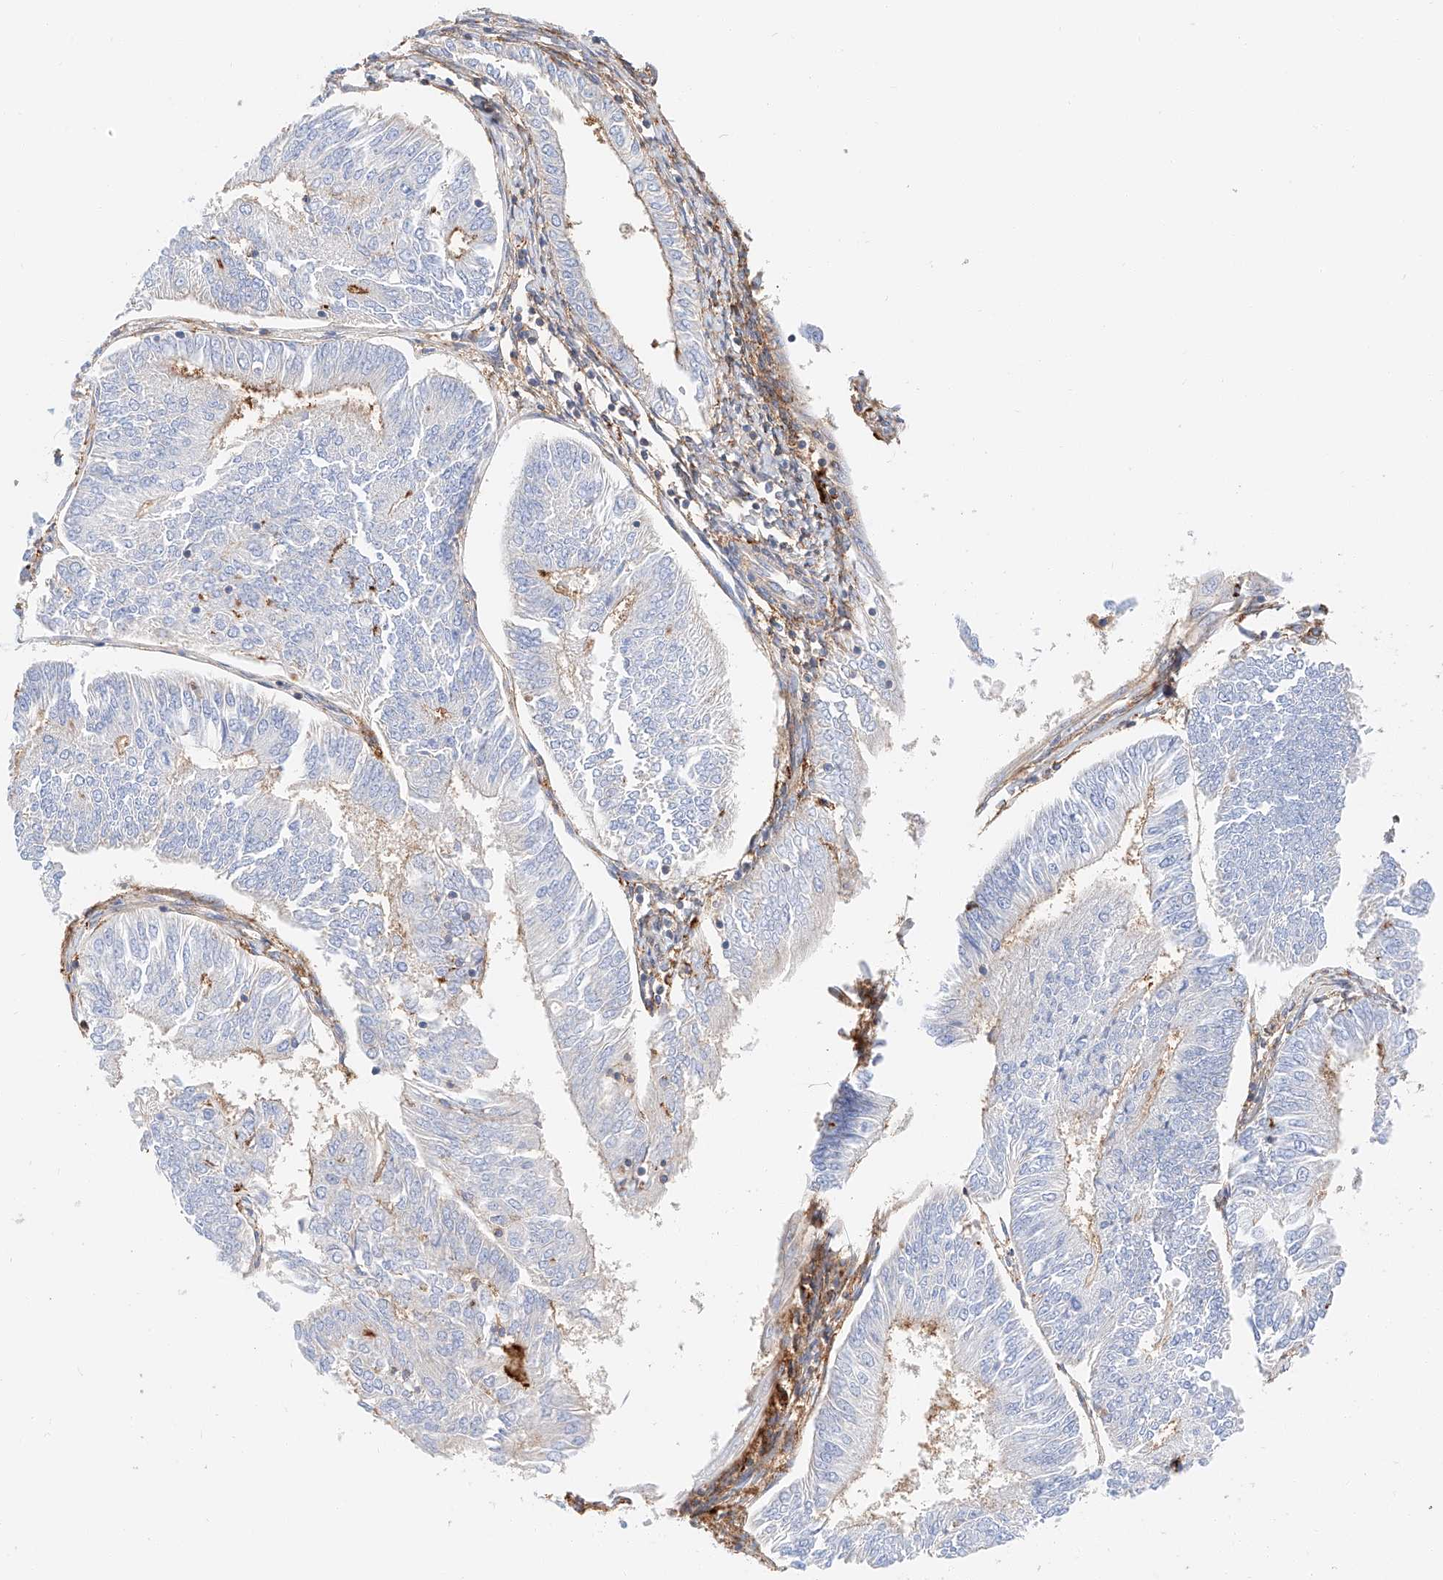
{"staining": {"intensity": "weak", "quantity": "<25%", "location": "cytoplasmic/membranous"}, "tissue": "endometrial cancer", "cell_type": "Tumor cells", "image_type": "cancer", "snomed": [{"axis": "morphology", "description": "Adenocarcinoma, NOS"}, {"axis": "topography", "description": "Endometrium"}], "caption": "High power microscopy image of an immunohistochemistry image of endometrial cancer, revealing no significant expression in tumor cells. Nuclei are stained in blue.", "gene": "HAUS4", "patient": {"sex": "female", "age": 58}}